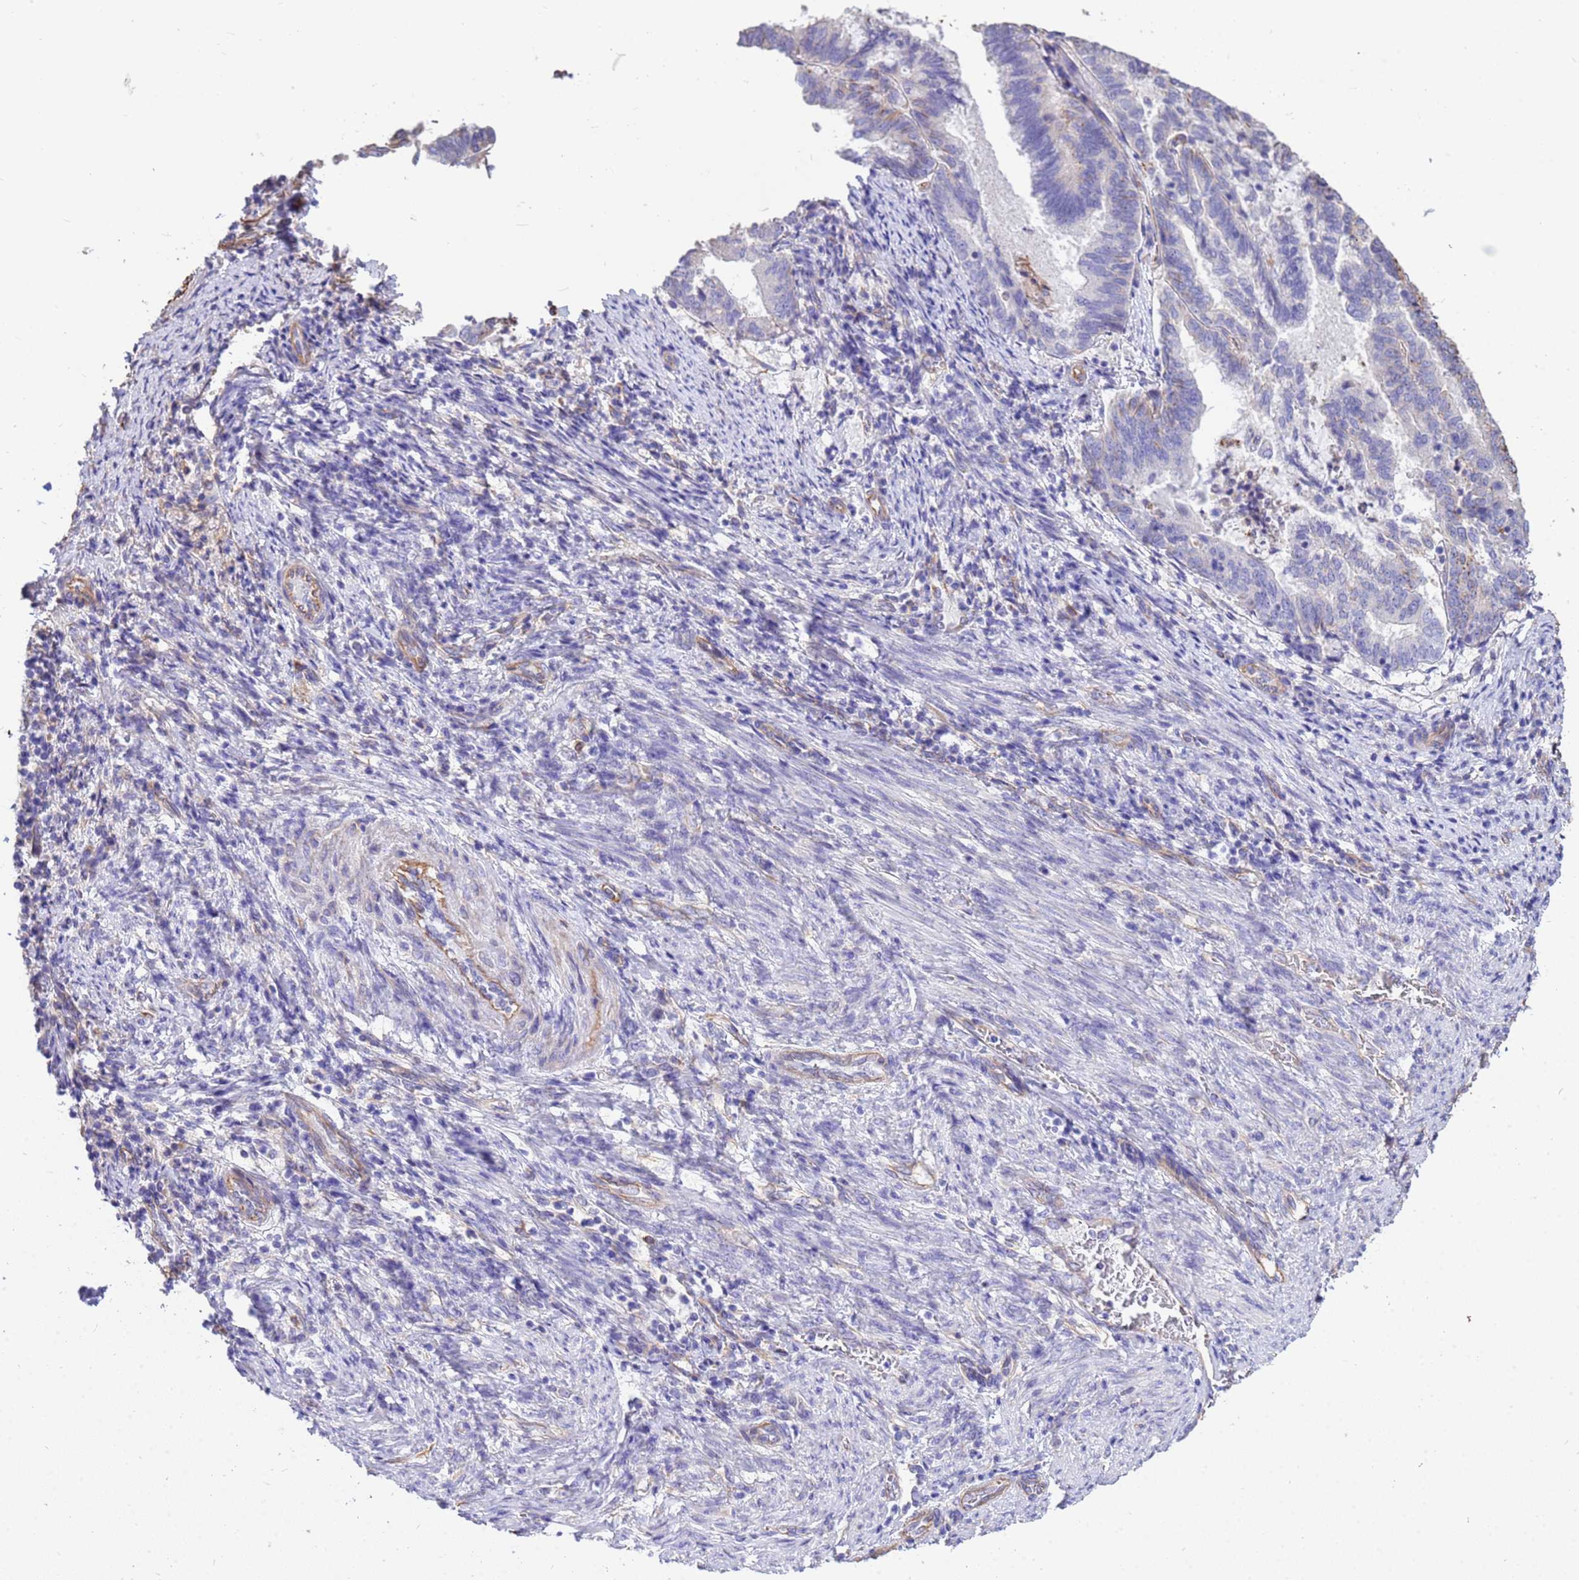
{"staining": {"intensity": "negative", "quantity": "none", "location": "none"}, "tissue": "endometrial cancer", "cell_type": "Tumor cells", "image_type": "cancer", "snomed": [{"axis": "morphology", "description": "Adenocarcinoma, NOS"}, {"axis": "topography", "description": "Endometrium"}], "caption": "Tumor cells are negative for brown protein staining in endometrial cancer (adenocarcinoma). Brightfield microscopy of immunohistochemistry (IHC) stained with DAB (brown) and hematoxylin (blue), captured at high magnification.", "gene": "TCEAL3", "patient": {"sex": "female", "age": 80}}